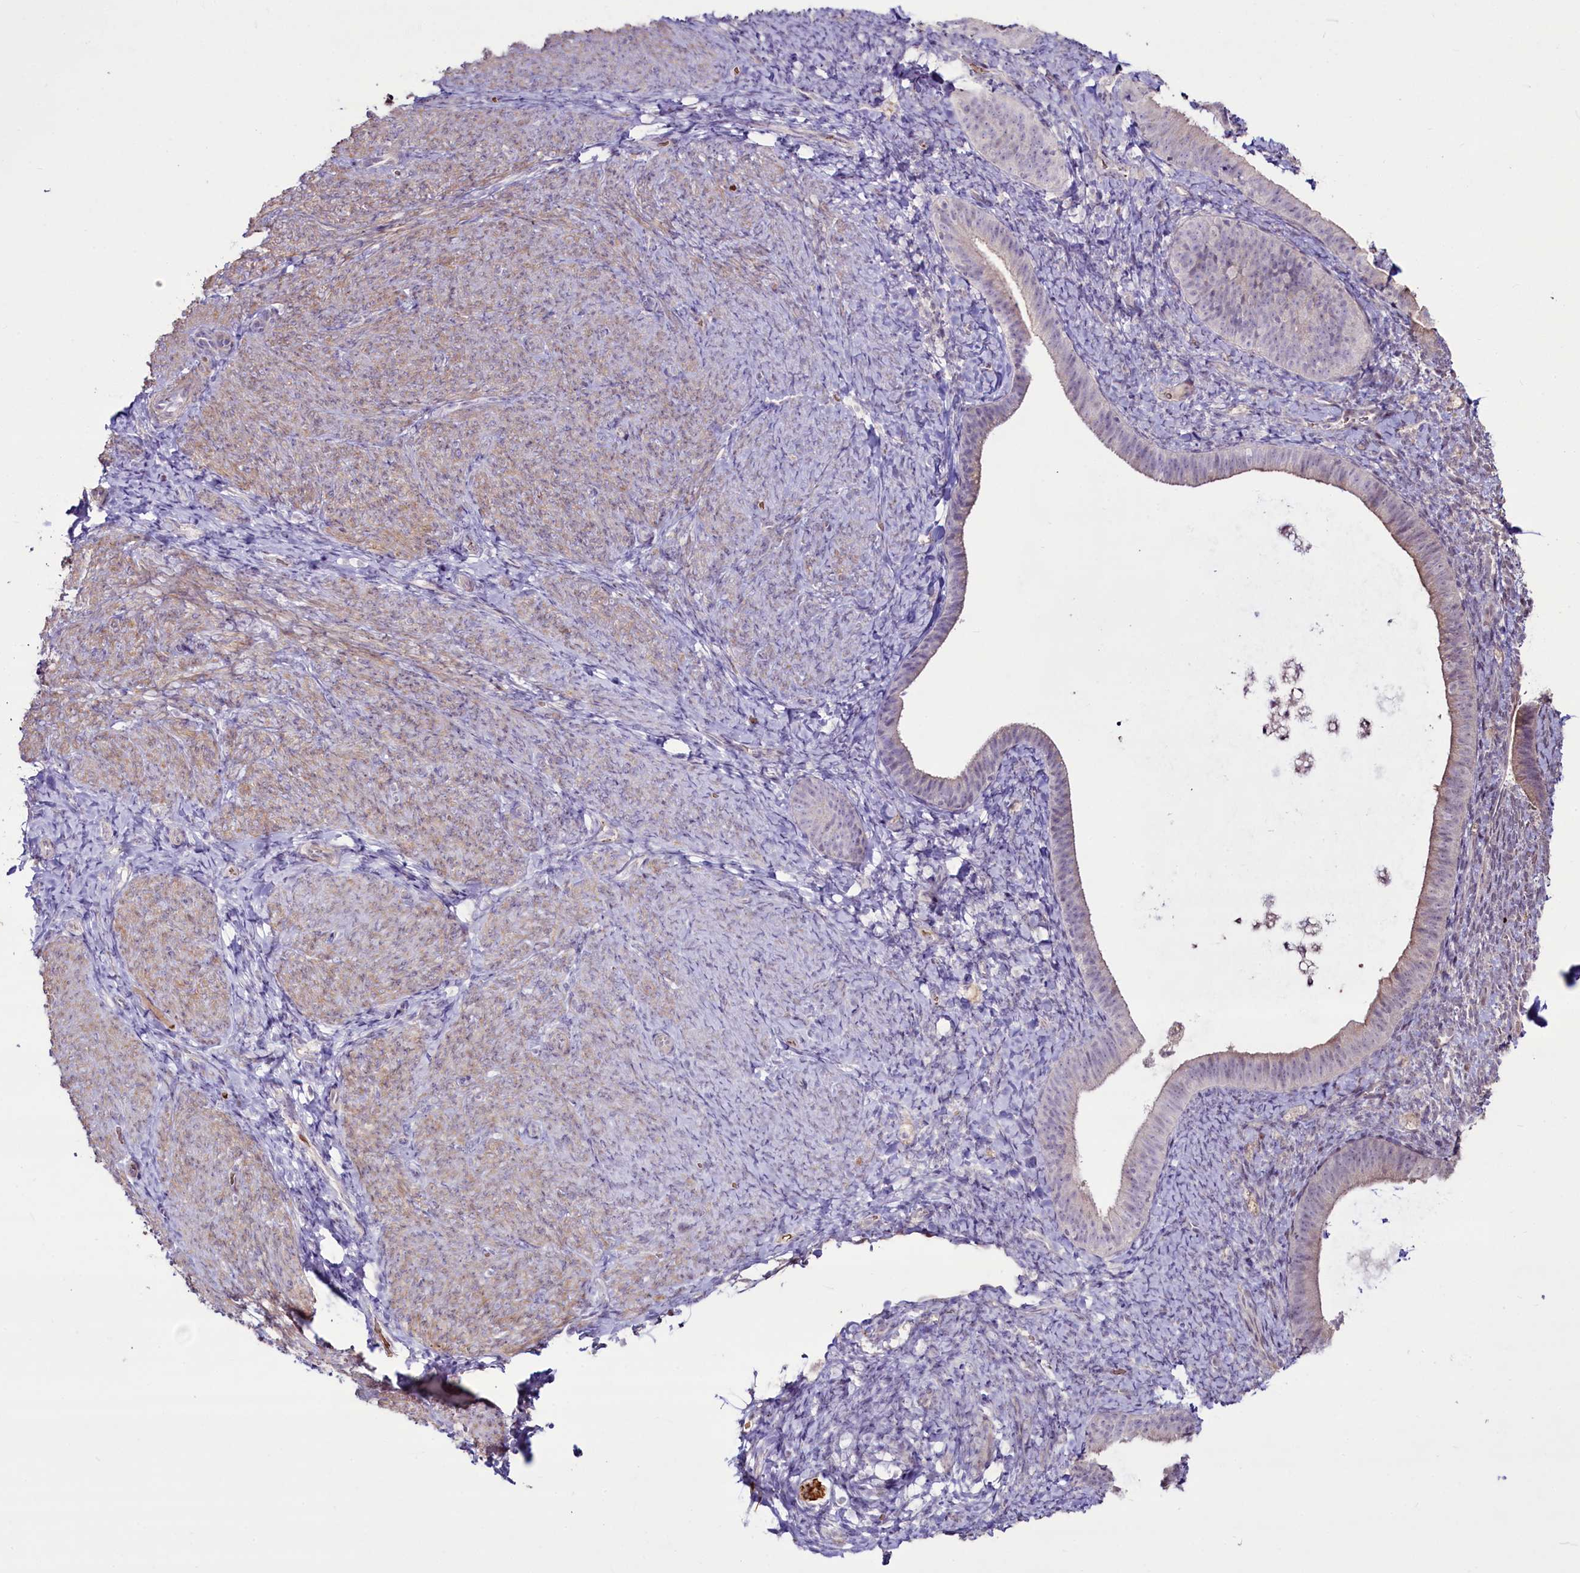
{"staining": {"intensity": "negative", "quantity": "none", "location": "none"}, "tissue": "endometrium", "cell_type": "Cells in endometrial stroma", "image_type": "normal", "snomed": [{"axis": "morphology", "description": "Normal tissue, NOS"}, {"axis": "topography", "description": "Endometrium"}], "caption": "High power microscopy micrograph of an immunohistochemistry micrograph of unremarkable endometrium, revealing no significant positivity in cells in endometrial stroma. (Immunohistochemistry, brightfield microscopy, high magnification).", "gene": "SUSD3", "patient": {"sex": "female", "age": 65}}